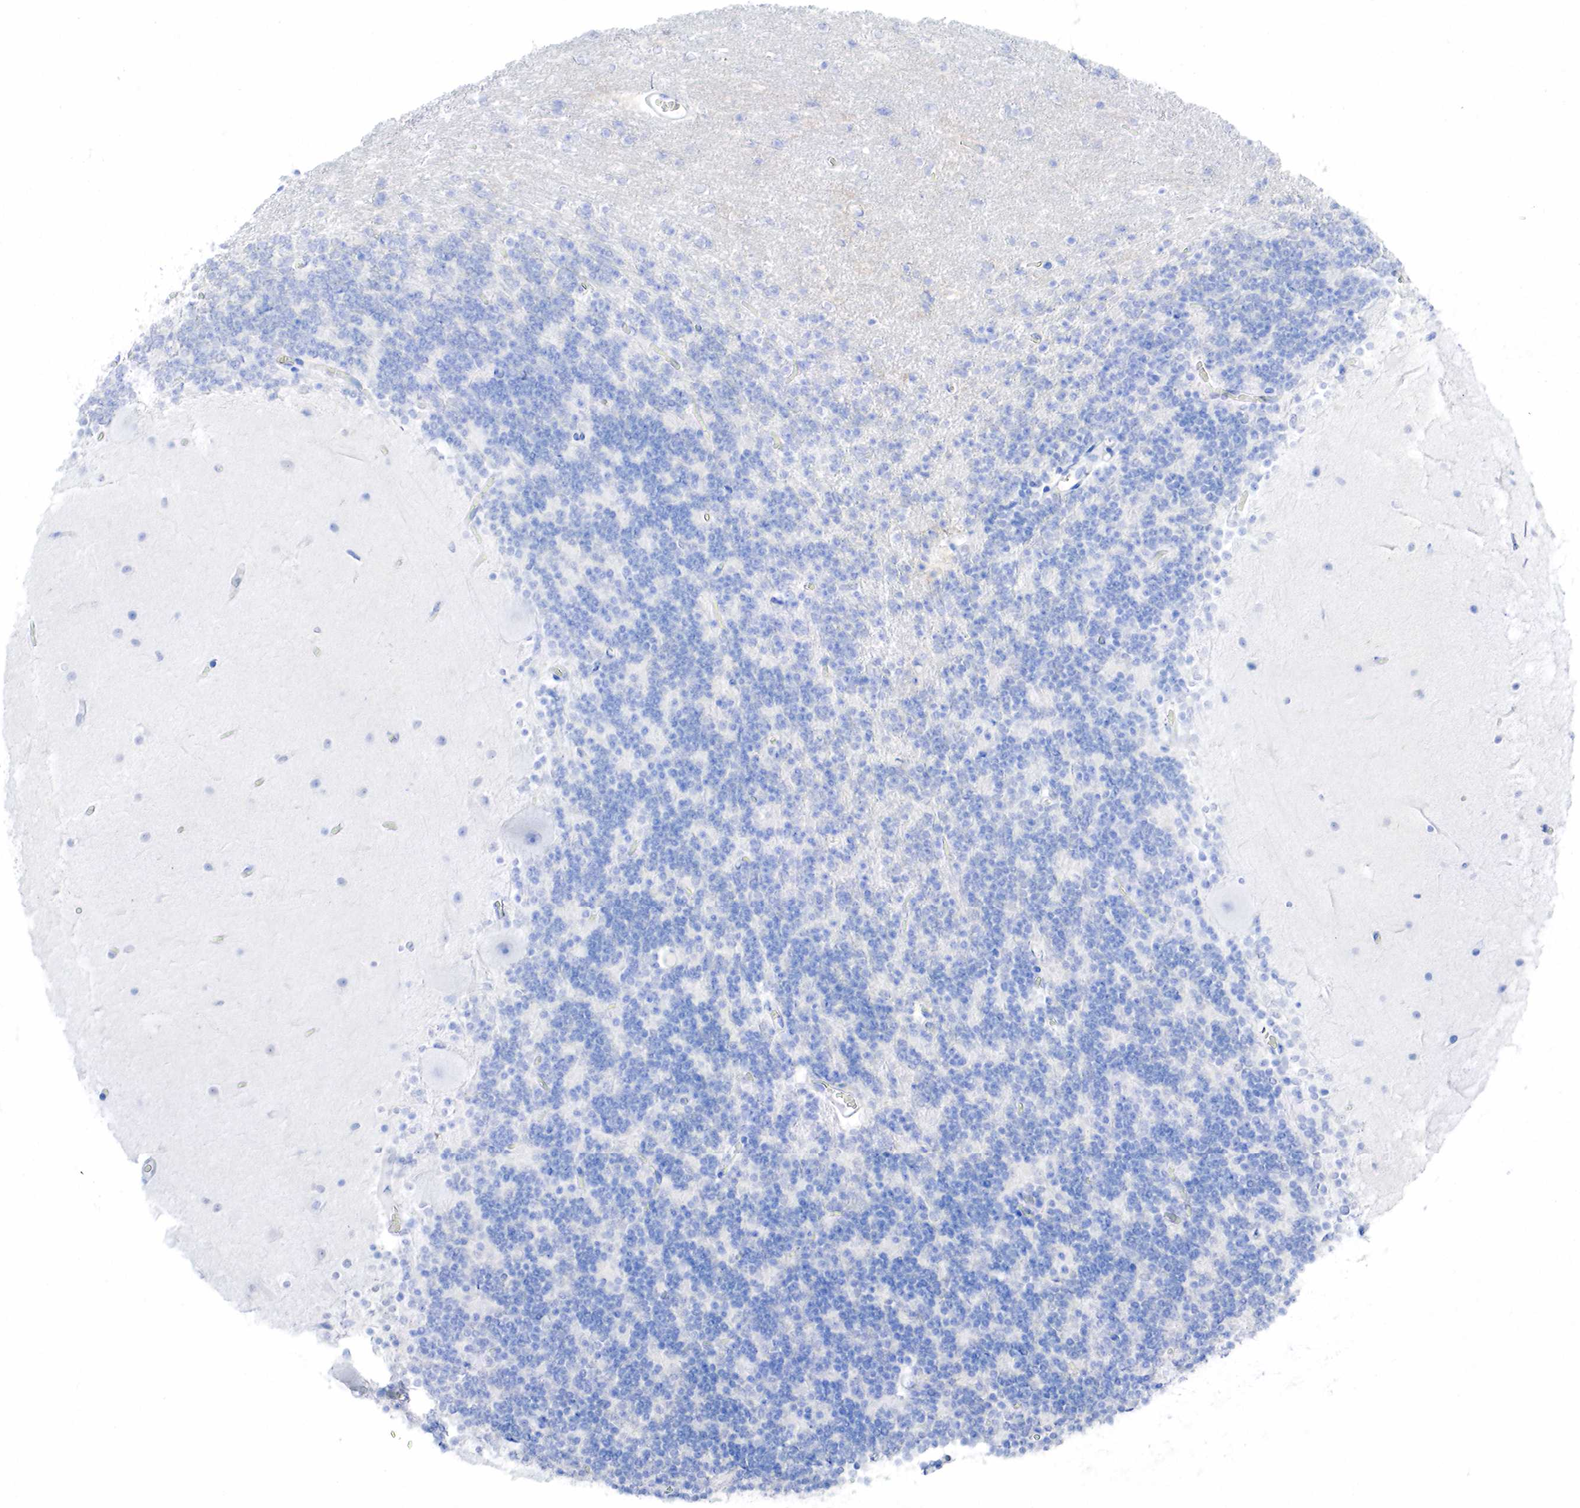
{"staining": {"intensity": "negative", "quantity": "none", "location": "none"}, "tissue": "cerebellum", "cell_type": "Cells in granular layer", "image_type": "normal", "snomed": [{"axis": "morphology", "description": "Normal tissue, NOS"}, {"axis": "topography", "description": "Cerebellum"}], "caption": "Cerebellum was stained to show a protein in brown. There is no significant positivity in cells in granular layer. The staining was performed using DAB (3,3'-diaminobenzidine) to visualize the protein expression in brown, while the nuclei were stained in blue with hematoxylin (Magnification: 20x).", "gene": "KRT18", "patient": {"sex": "female", "age": 54}}